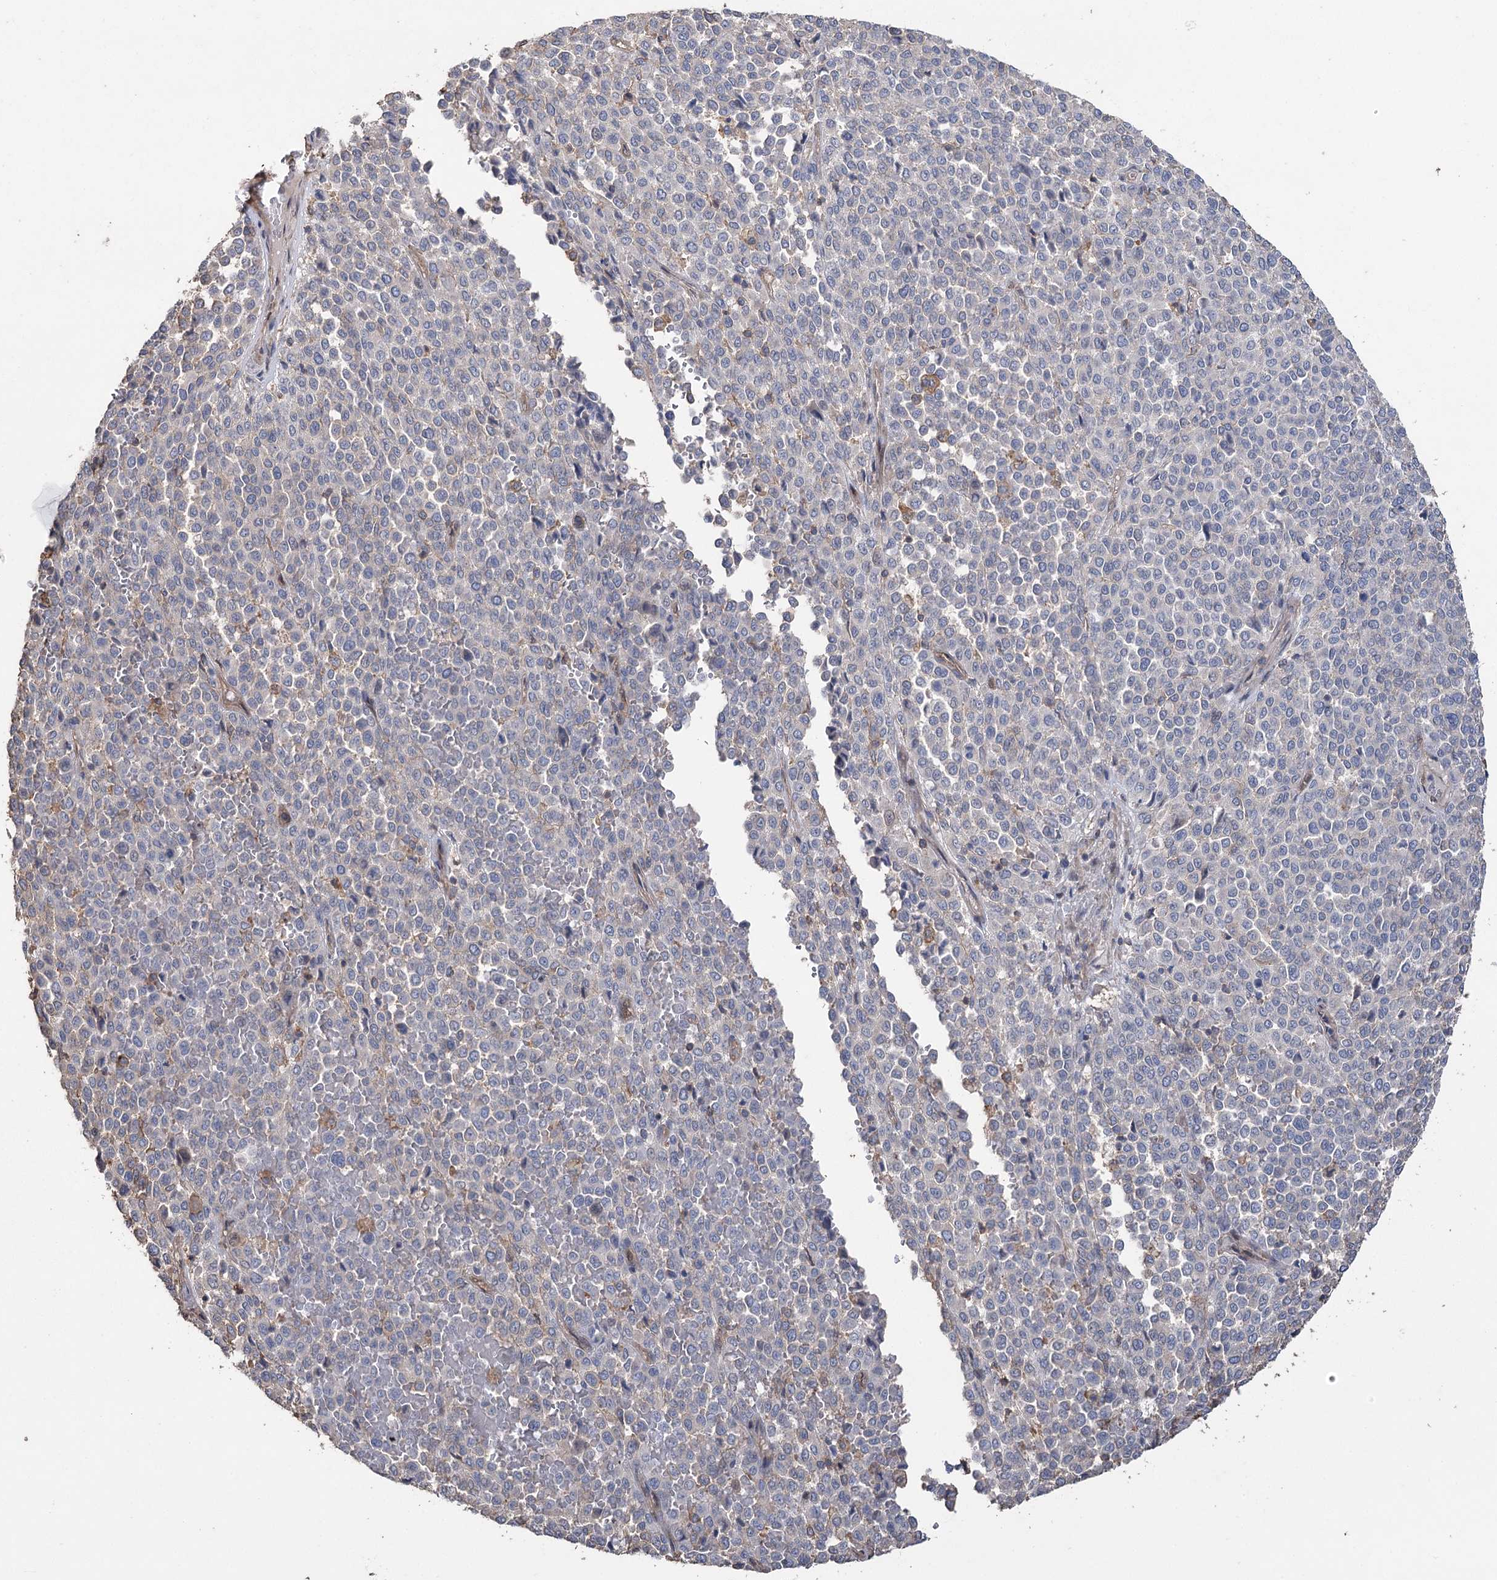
{"staining": {"intensity": "negative", "quantity": "none", "location": "none"}, "tissue": "melanoma", "cell_type": "Tumor cells", "image_type": "cancer", "snomed": [{"axis": "morphology", "description": "Malignant melanoma, Metastatic site"}, {"axis": "topography", "description": "Pancreas"}], "caption": "This is an IHC image of melanoma. There is no staining in tumor cells.", "gene": "FAM13B", "patient": {"sex": "female", "age": 30}}